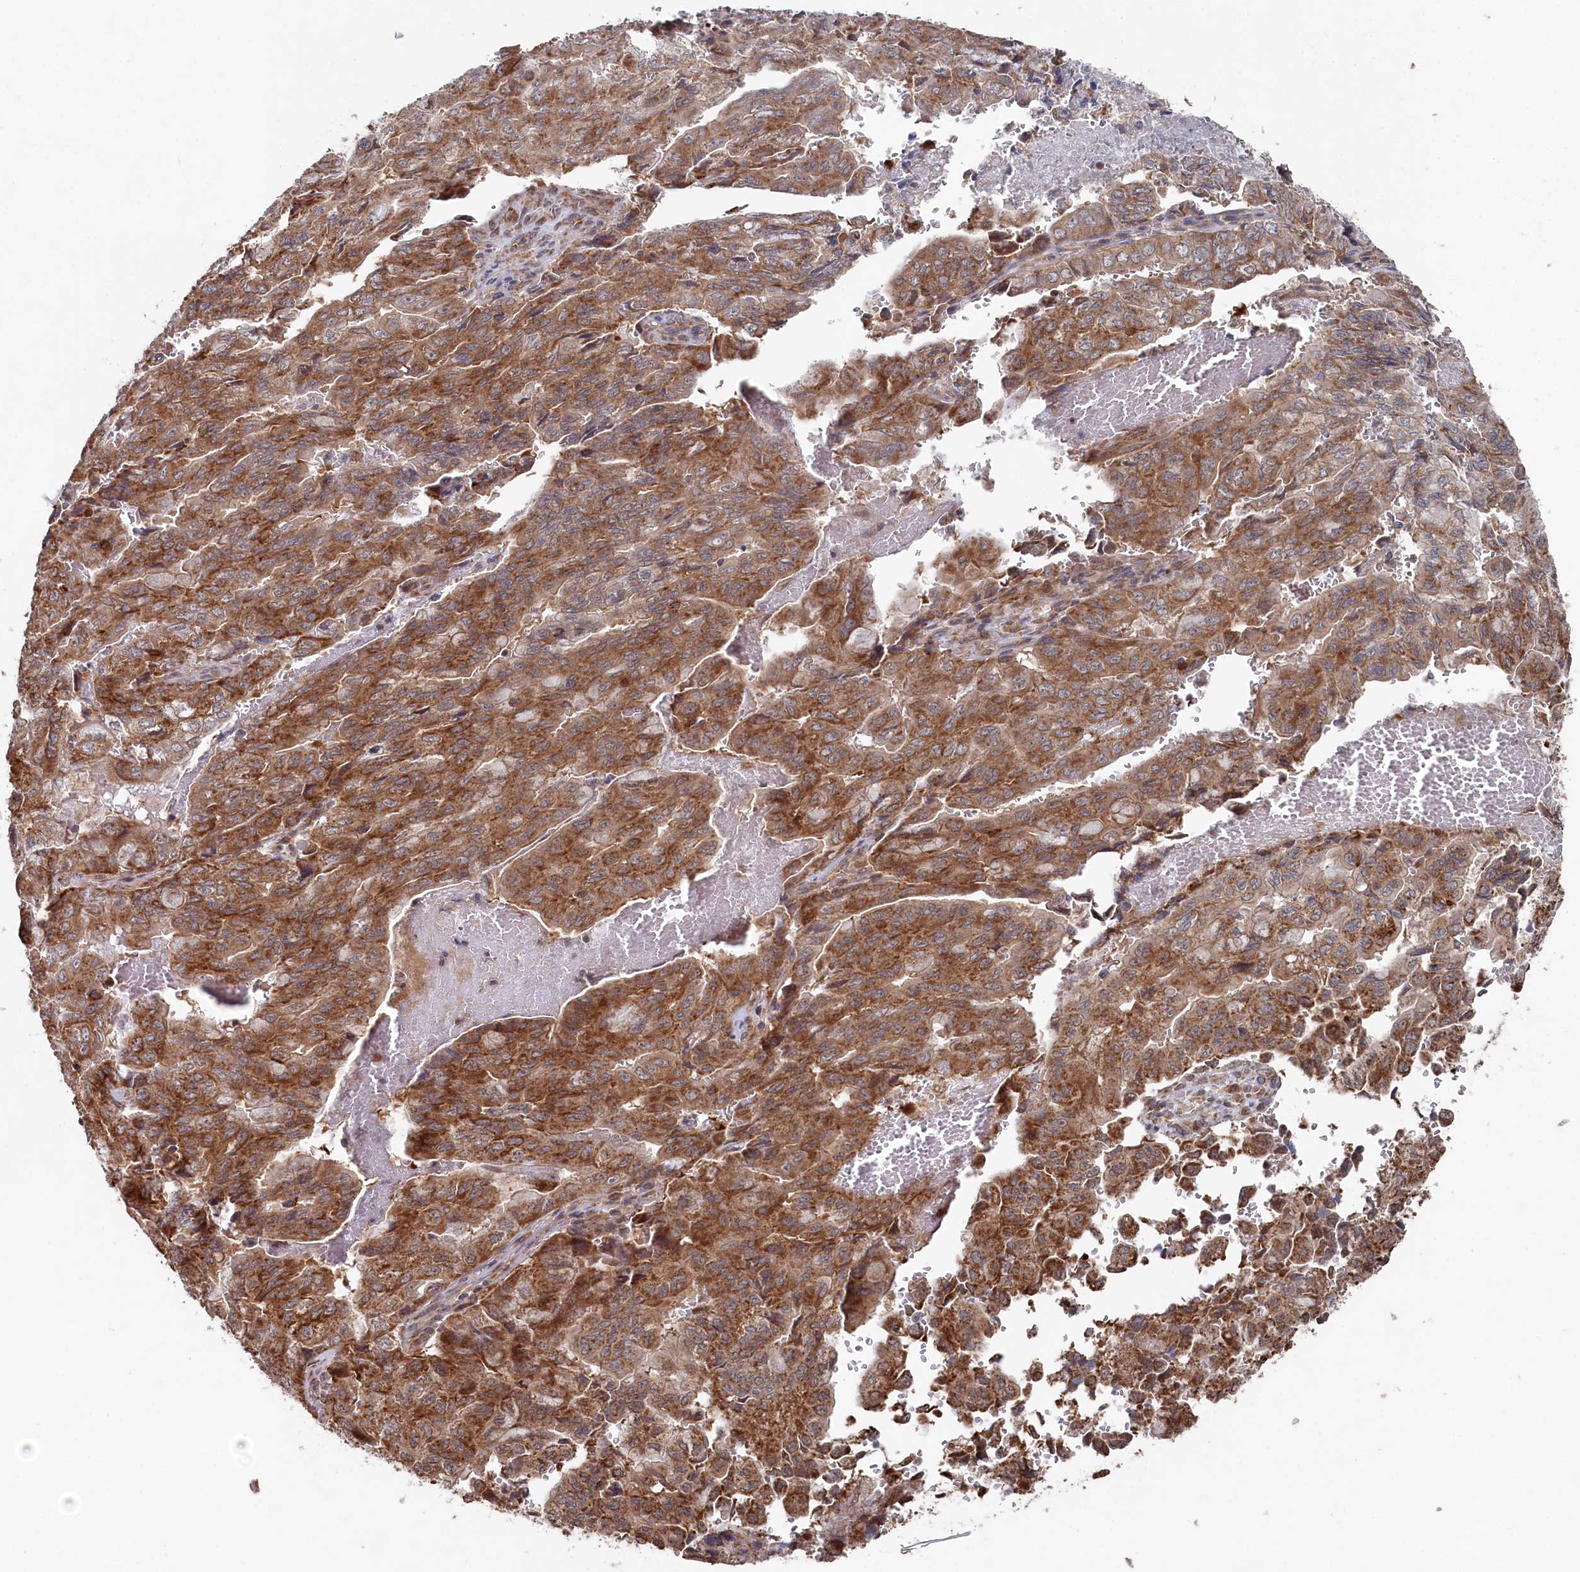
{"staining": {"intensity": "moderate", "quantity": ">75%", "location": "cytoplasmic/membranous"}, "tissue": "pancreatic cancer", "cell_type": "Tumor cells", "image_type": "cancer", "snomed": [{"axis": "morphology", "description": "Adenocarcinoma, NOS"}, {"axis": "topography", "description": "Pancreas"}], "caption": "High-magnification brightfield microscopy of adenocarcinoma (pancreatic) stained with DAB (brown) and counterstained with hematoxylin (blue). tumor cells exhibit moderate cytoplasmic/membranous expression is appreciated in about>75% of cells.", "gene": "WAPL", "patient": {"sex": "male", "age": 51}}